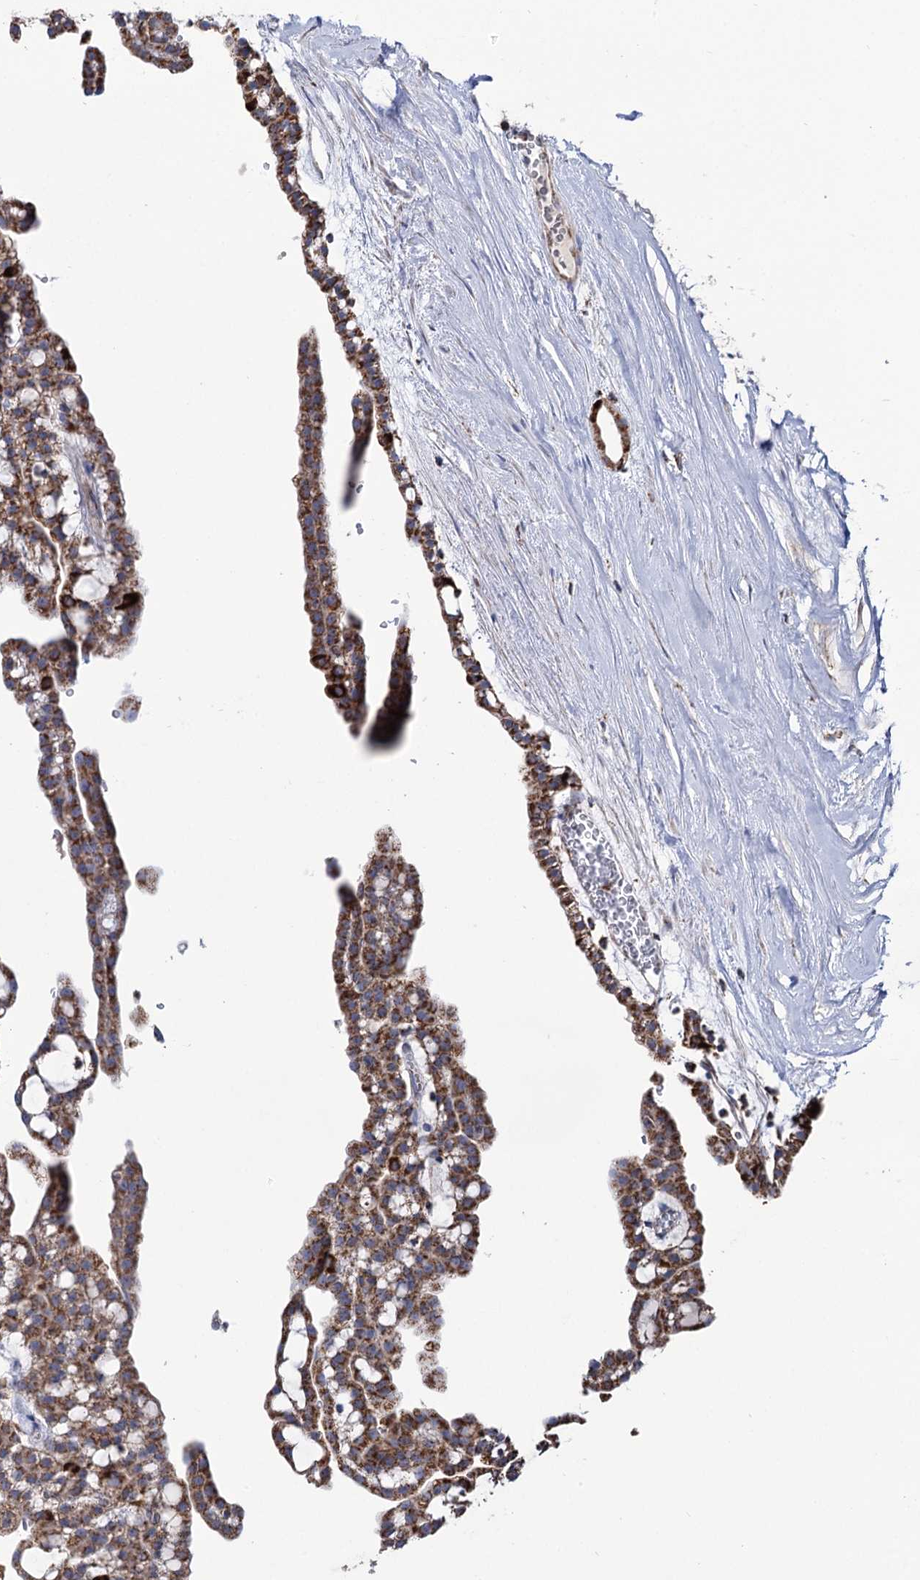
{"staining": {"intensity": "moderate", "quantity": ">75%", "location": "cytoplasmic/membranous"}, "tissue": "renal cancer", "cell_type": "Tumor cells", "image_type": "cancer", "snomed": [{"axis": "morphology", "description": "Adenocarcinoma, NOS"}, {"axis": "topography", "description": "Kidney"}], "caption": "An image of renal cancer stained for a protein exhibits moderate cytoplasmic/membranous brown staining in tumor cells. (IHC, brightfield microscopy, high magnification).", "gene": "ABHD10", "patient": {"sex": "male", "age": 63}}